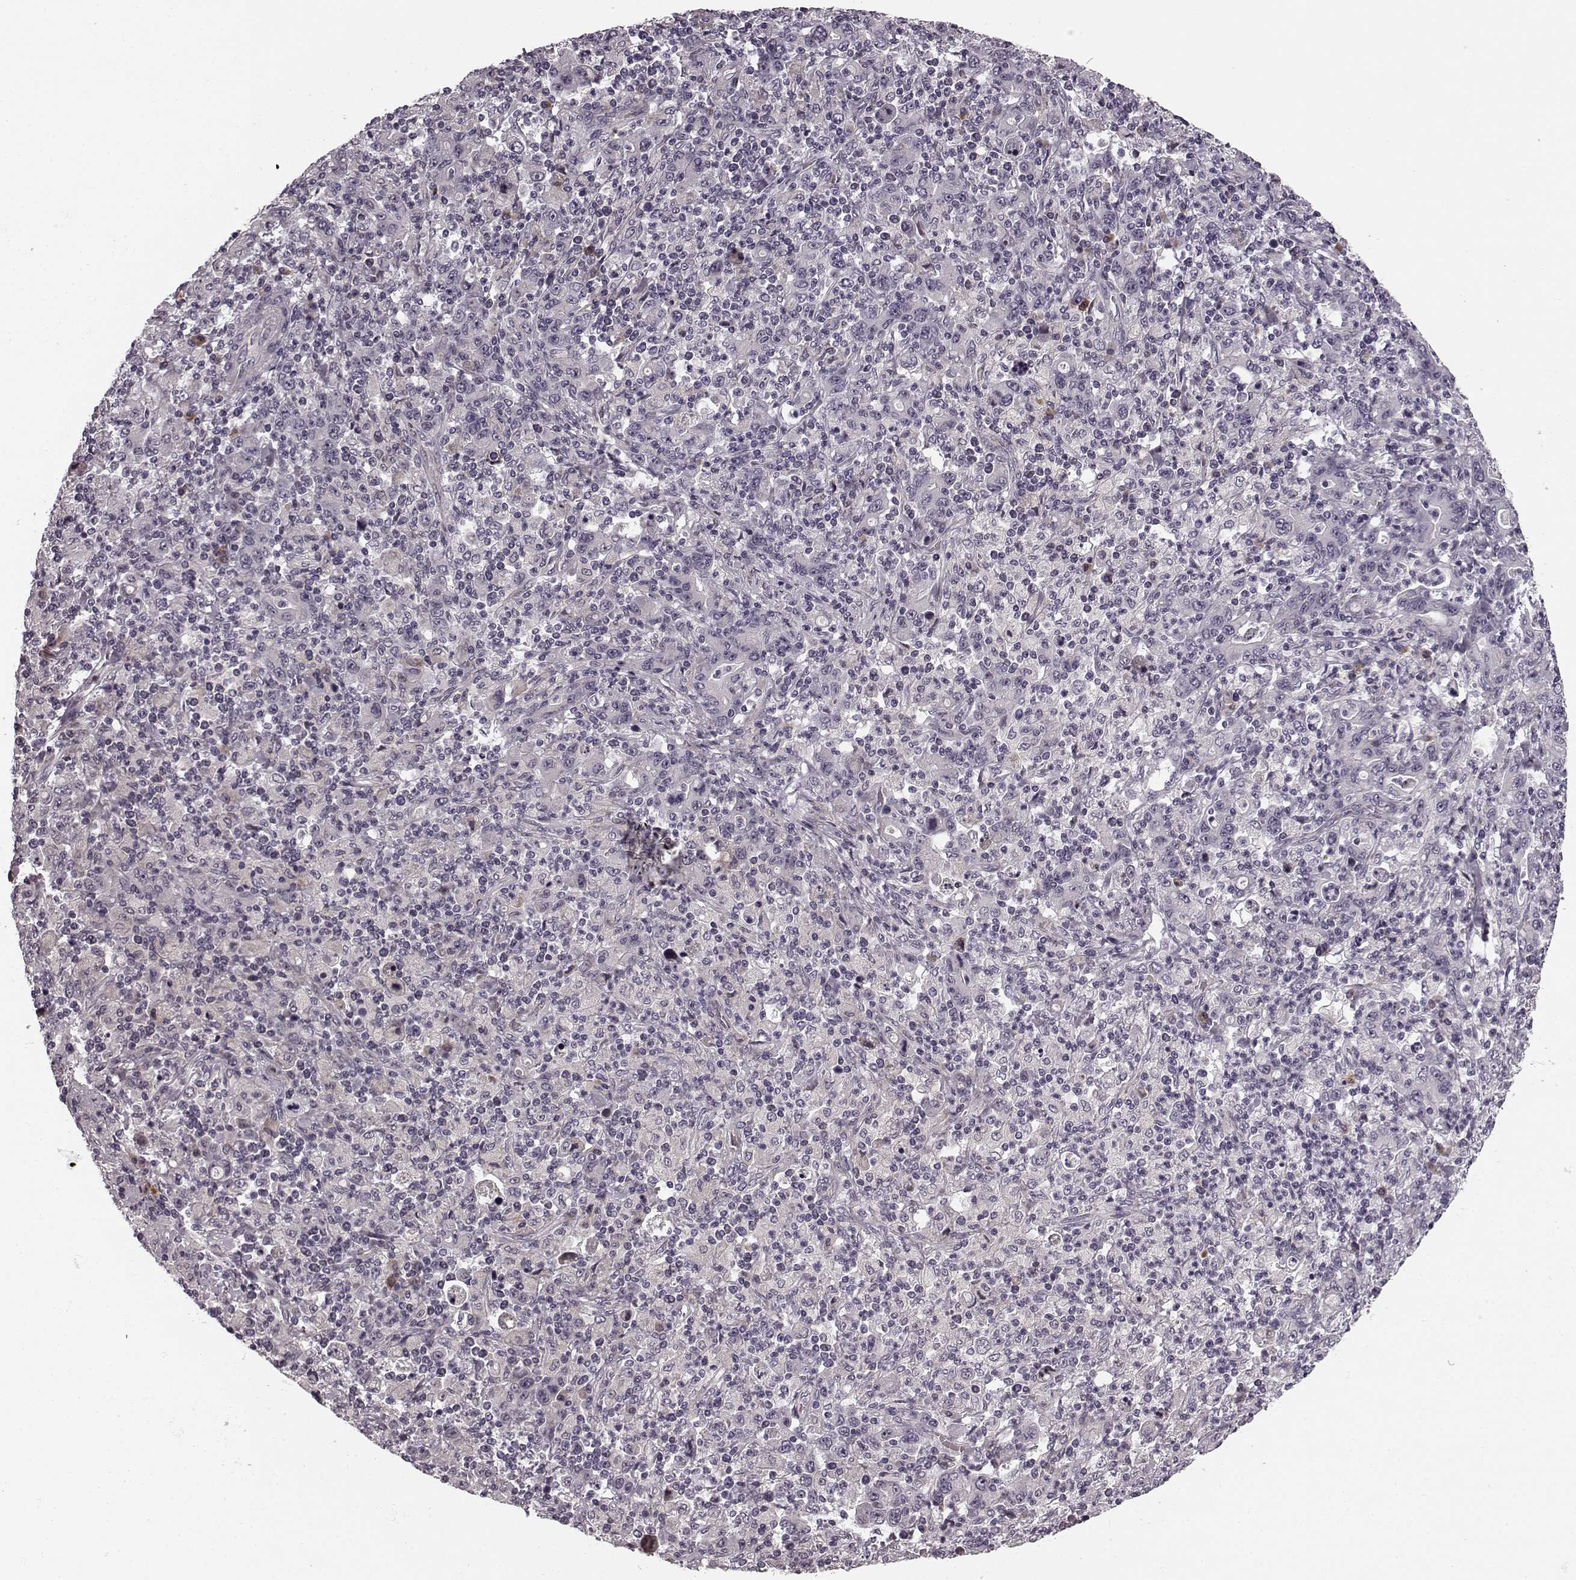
{"staining": {"intensity": "negative", "quantity": "none", "location": "none"}, "tissue": "stomach cancer", "cell_type": "Tumor cells", "image_type": "cancer", "snomed": [{"axis": "morphology", "description": "Adenocarcinoma, NOS"}, {"axis": "topography", "description": "Stomach, upper"}], "caption": "Tumor cells show no significant positivity in stomach cancer. Brightfield microscopy of immunohistochemistry (IHC) stained with DAB (3,3'-diaminobenzidine) (brown) and hematoxylin (blue), captured at high magnification.", "gene": "FAM234B", "patient": {"sex": "male", "age": 69}}